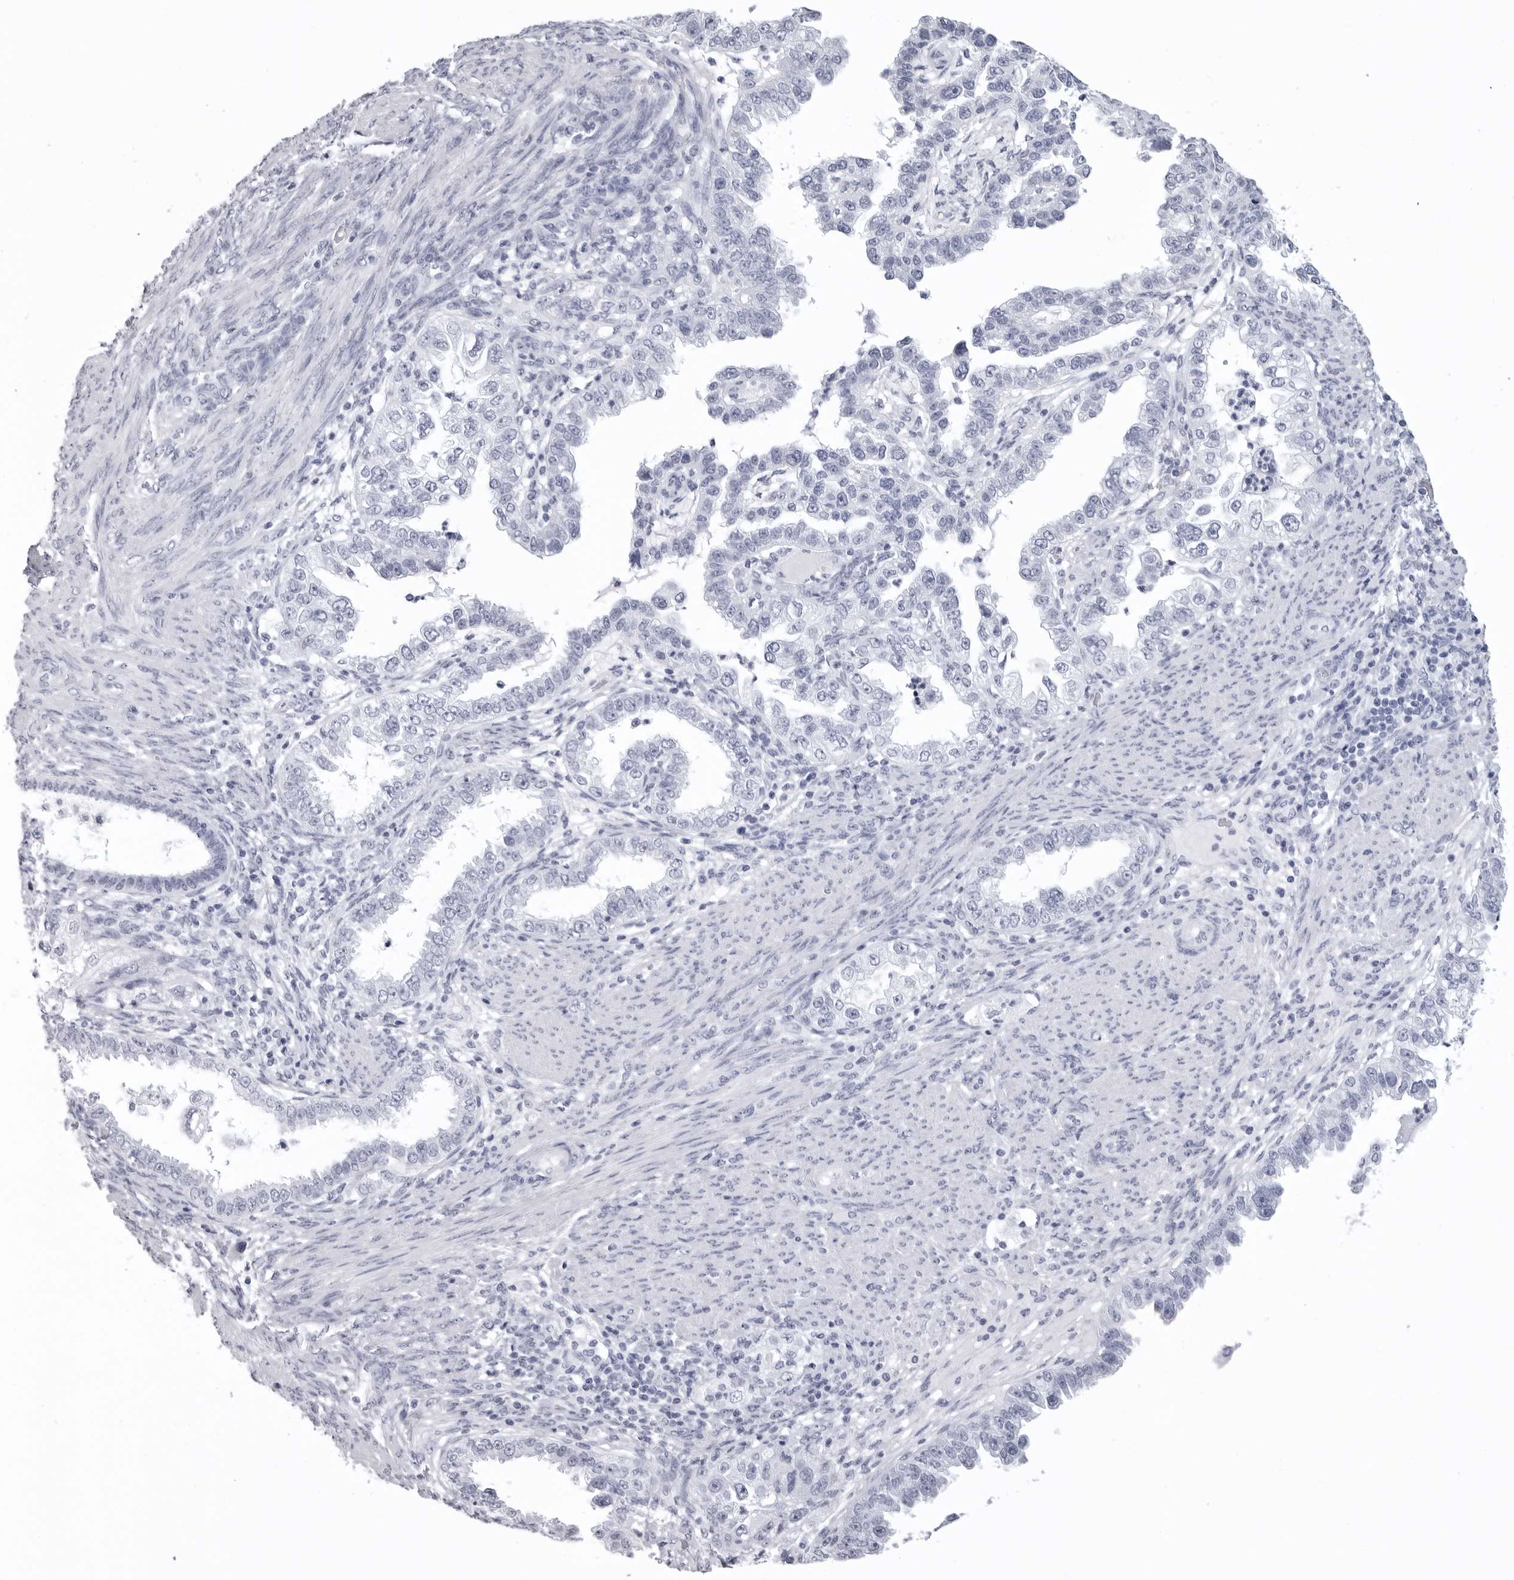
{"staining": {"intensity": "negative", "quantity": "none", "location": "none"}, "tissue": "endometrial cancer", "cell_type": "Tumor cells", "image_type": "cancer", "snomed": [{"axis": "morphology", "description": "Adenocarcinoma, NOS"}, {"axis": "topography", "description": "Endometrium"}], "caption": "An IHC photomicrograph of adenocarcinoma (endometrial) is shown. There is no staining in tumor cells of adenocarcinoma (endometrial).", "gene": "LGALS4", "patient": {"sex": "female", "age": 85}}